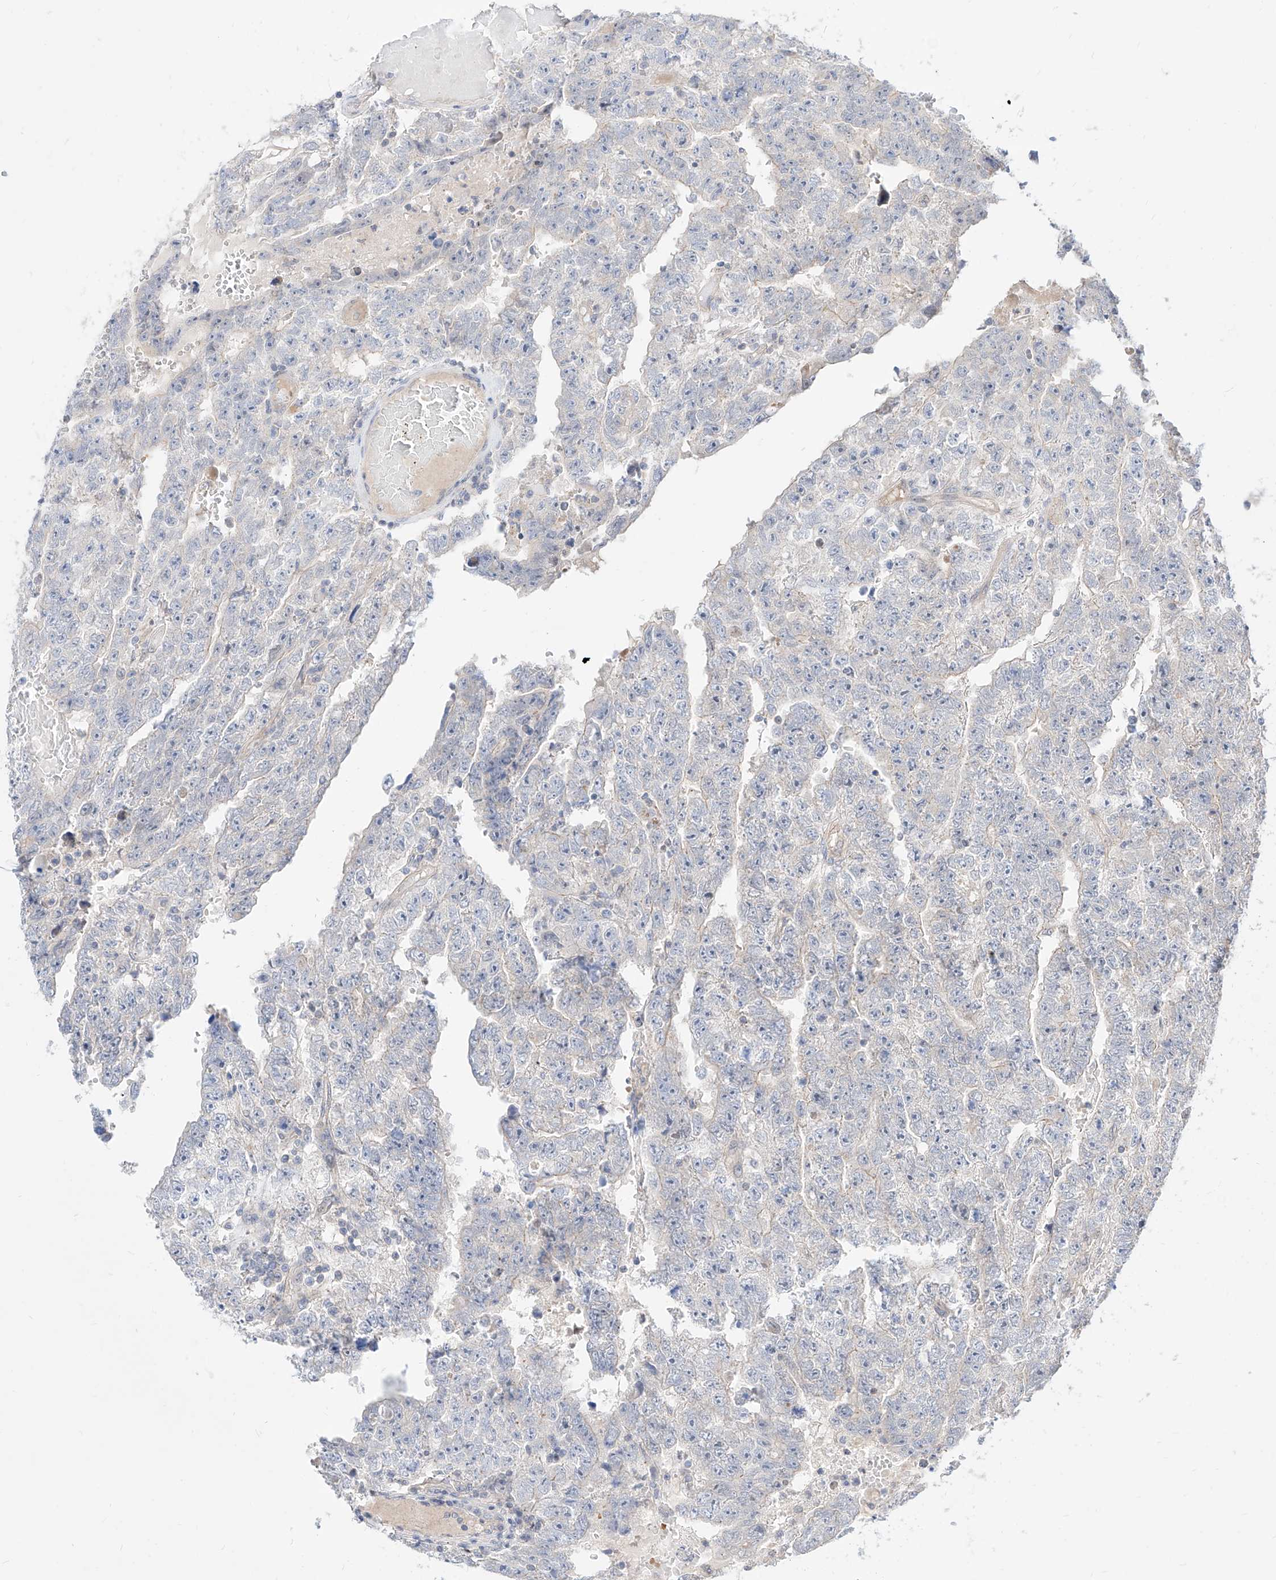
{"staining": {"intensity": "negative", "quantity": "none", "location": "none"}, "tissue": "testis cancer", "cell_type": "Tumor cells", "image_type": "cancer", "snomed": [{"axis": "morphology", "description": "Carcinoma, Embryonal, NOS"}, {"axis": "topography", "description": "Testis"}], "caption": "Tumor cells are negative for protein expression in human testis cancer (embryonal carcinoma).", "gene": "TSNAX", "patient": {"sex": "male", "age": 25}}